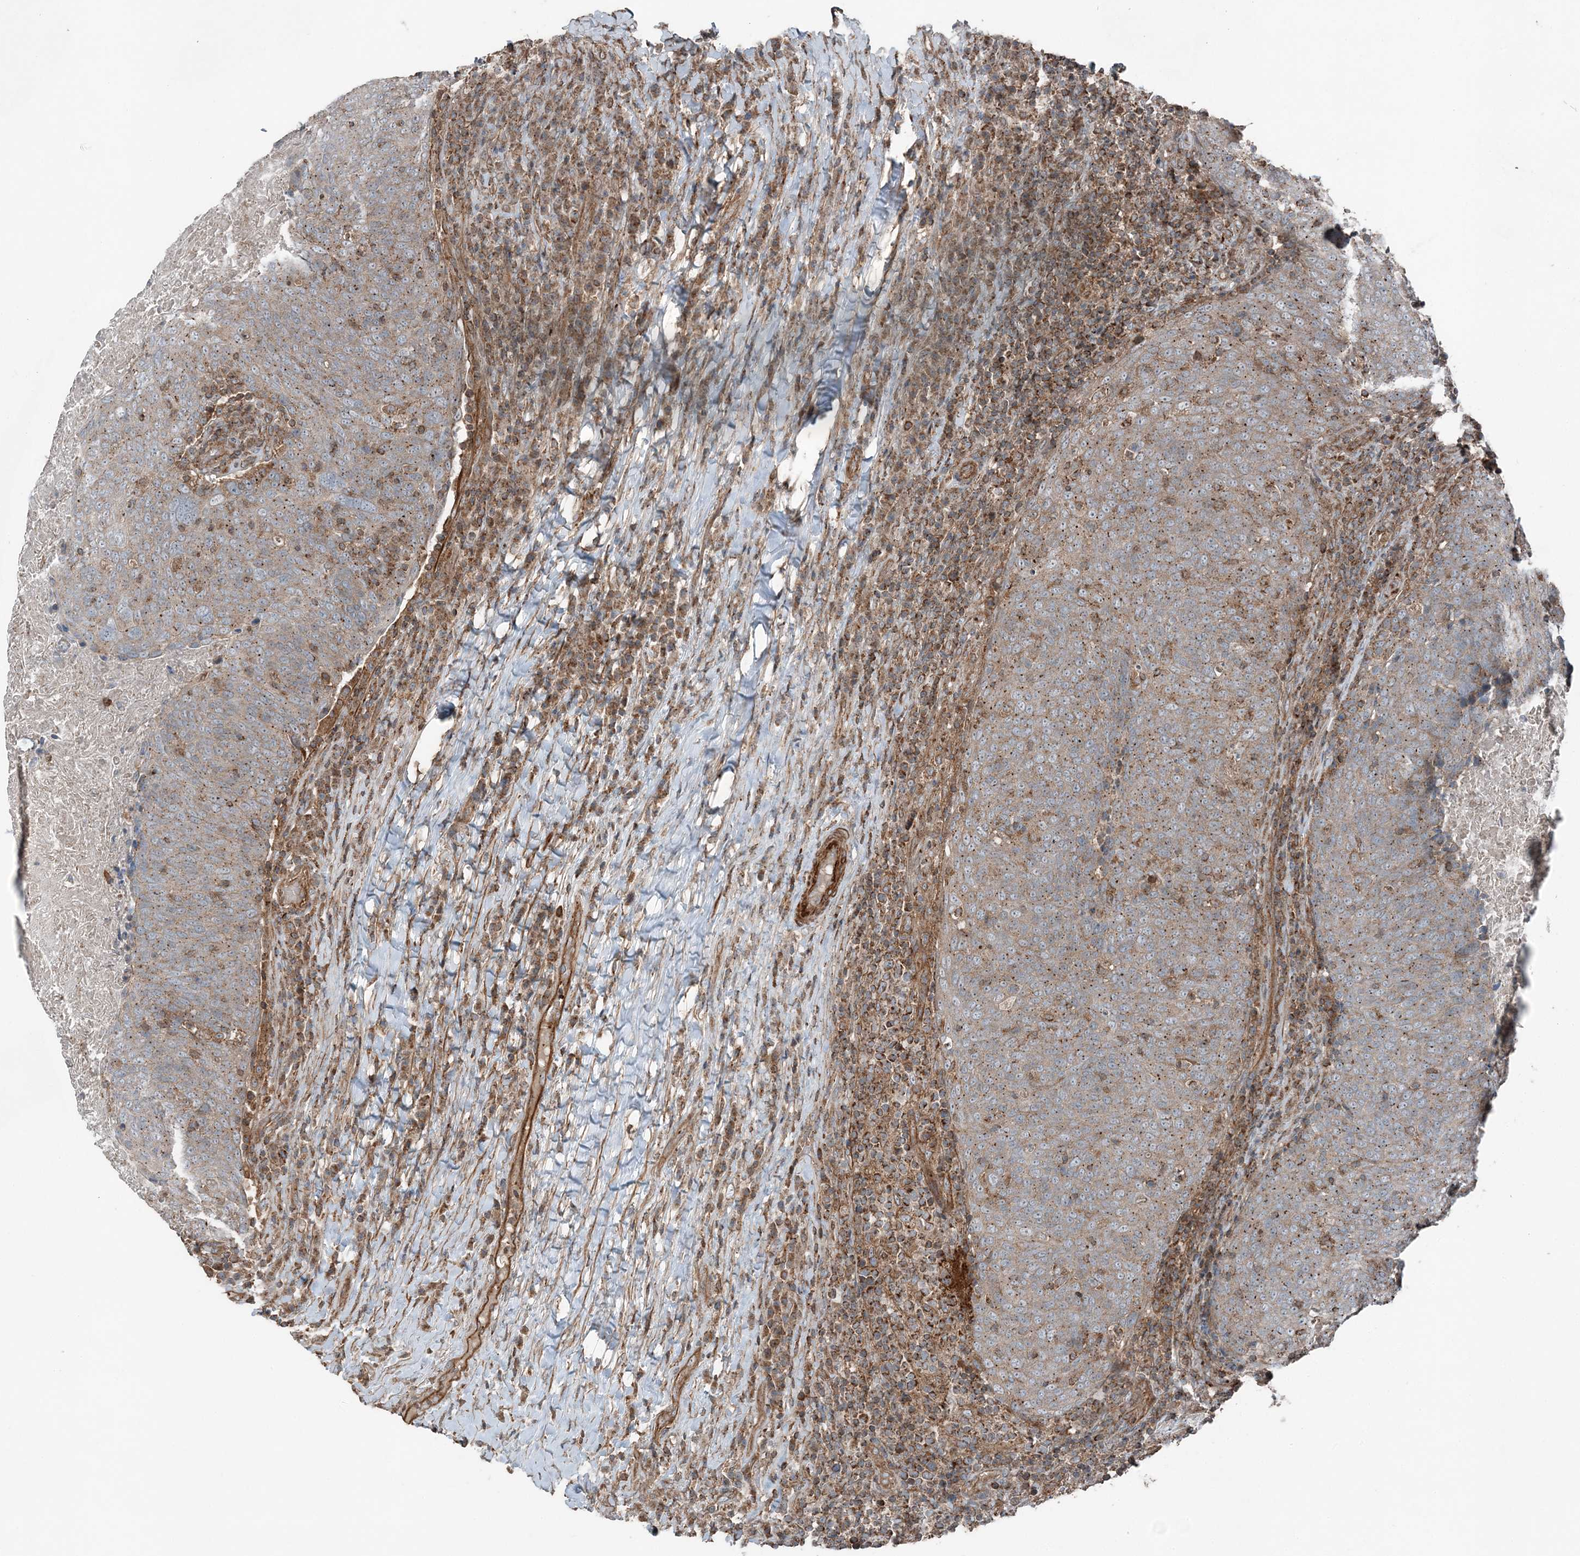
{"staining": {"intensity": "moderate", "quantity": ">75%", "location": "cytoplasmic/membranous"}, "tissue": "head and neck cancer", "cell_type": "Tumor cells", "image_type": "cancer", "snomed": [{"axis": "morphology", "description": "Squamous cell carcinoma, NOS"}, {"axis": "morphology", "description": "Squamous cell carcinoma, metastatic, NOS"}, {"axis": "topography", "description": "Lymph node"}, {"axis": "topography", "description": "Head-Neck"}], "caption": "Immunohistochemistry (IHC) staining of squamous cell carcinoma (head and neck), which exhibits medium levels of moderate cytoplasmic/membranous expression in approximately >75% of tumor cells indicating moderate cytoplasmic/membranous protein staining. The staining was performed using DAB (3,3'-diaminobenzidine) (brown) for protein detection and nuclei were counterstained in hematoxylin (blue).", "gene": "KY", "patient": {"sex": "male", "age": 62}}